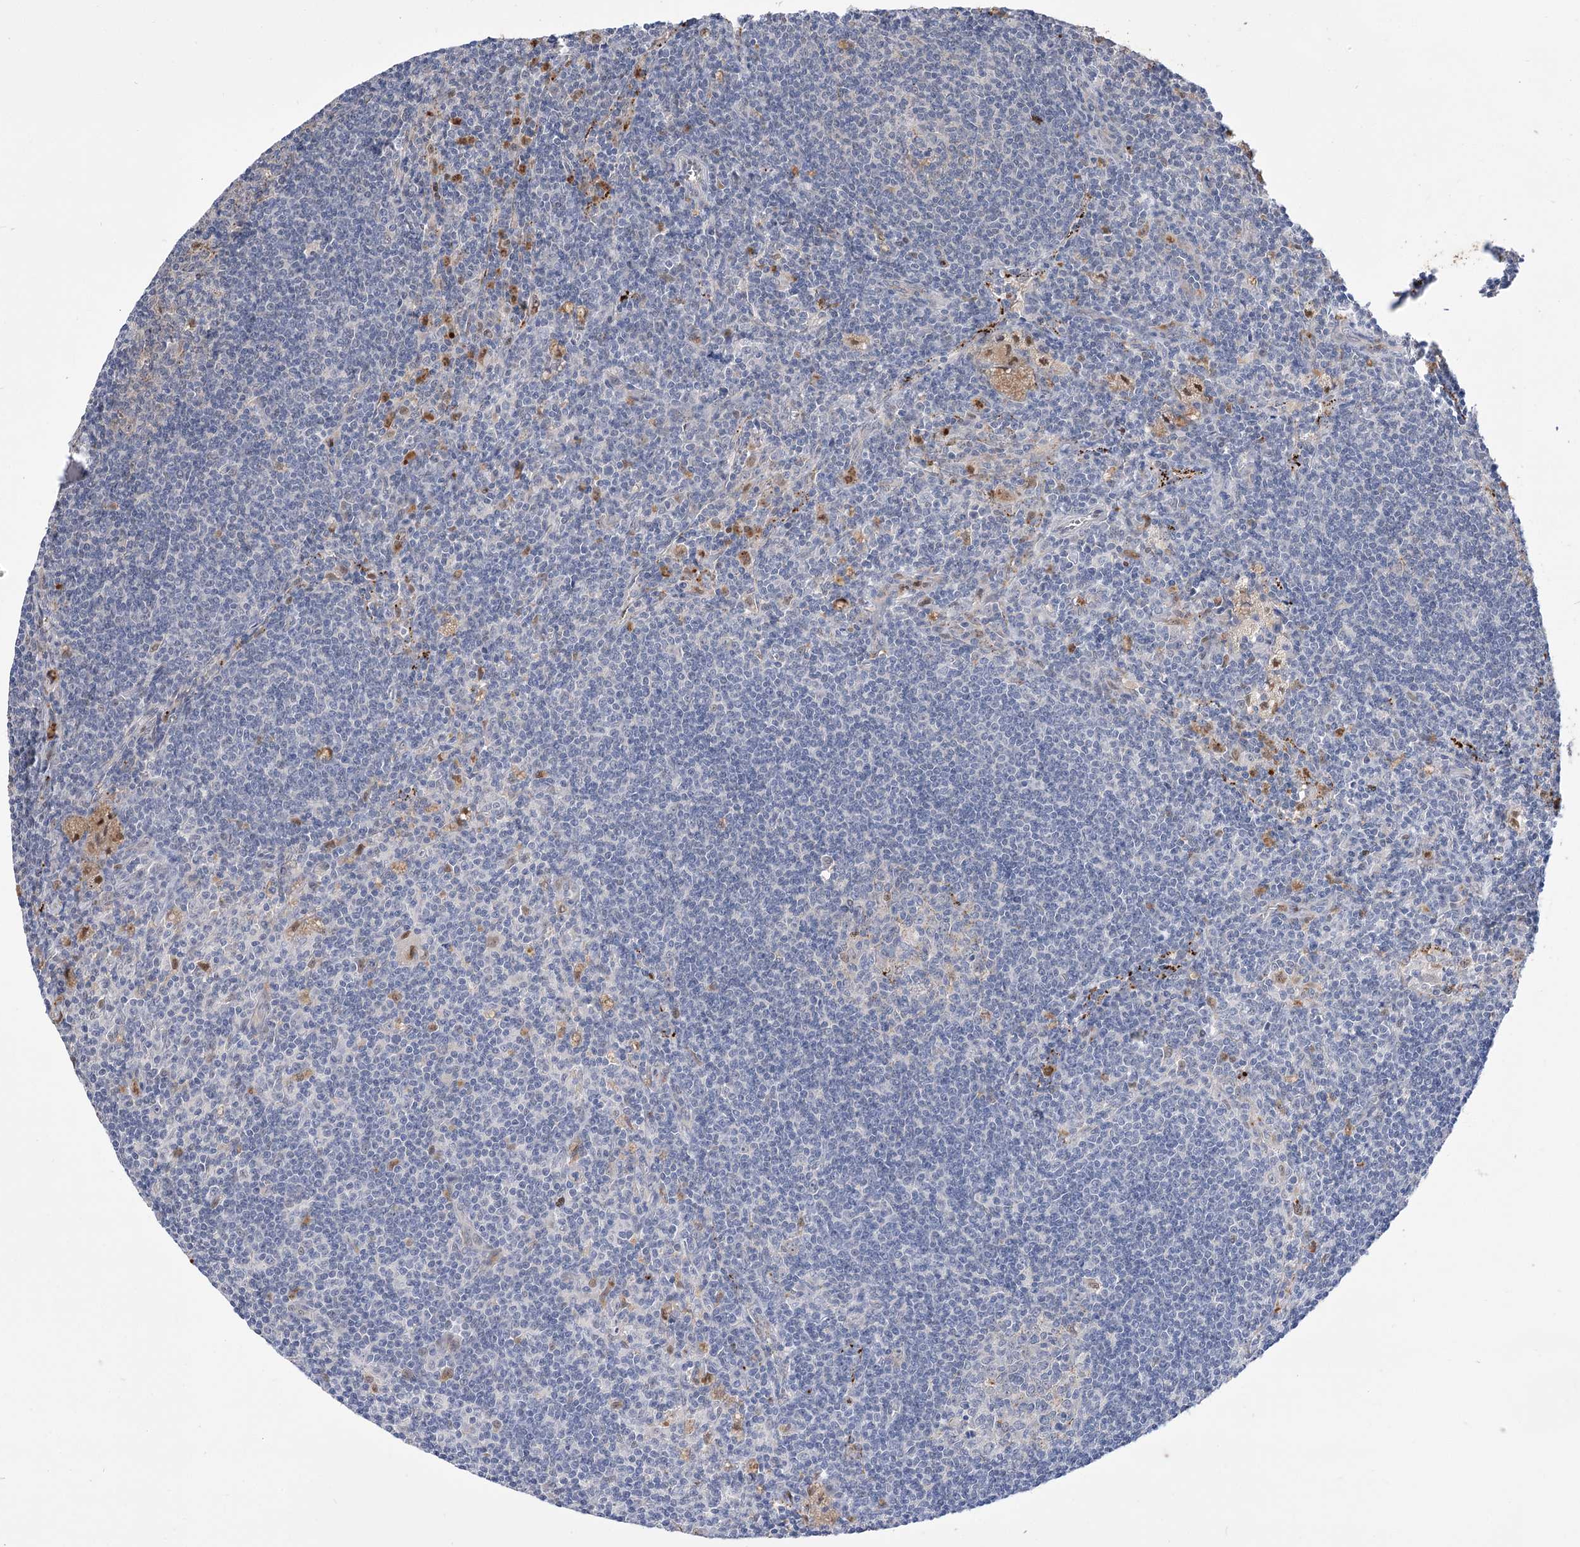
{"staining": {"intensity": "negative", "quantity": "none", "location": "none"}, "tissue": "lymph node", "cell_type": "Germinal center cells", "image_type": "normal", "snomed": [{"axis": "morphology", "description": "Normal tissue, NOS"}, {"axis": "topography", "description": "Lymph node"}], "caption": "Unremarkable lymph node was stained to show a protein in brown. There is no significant positivity in germinal center cells. (Brightfield microscopy of DAB (3,3'-diaminobenzidine) immunohistochemistry at high magnification).", "gene": "SIAE", "patient": {"sex": "male", "age": 69}}